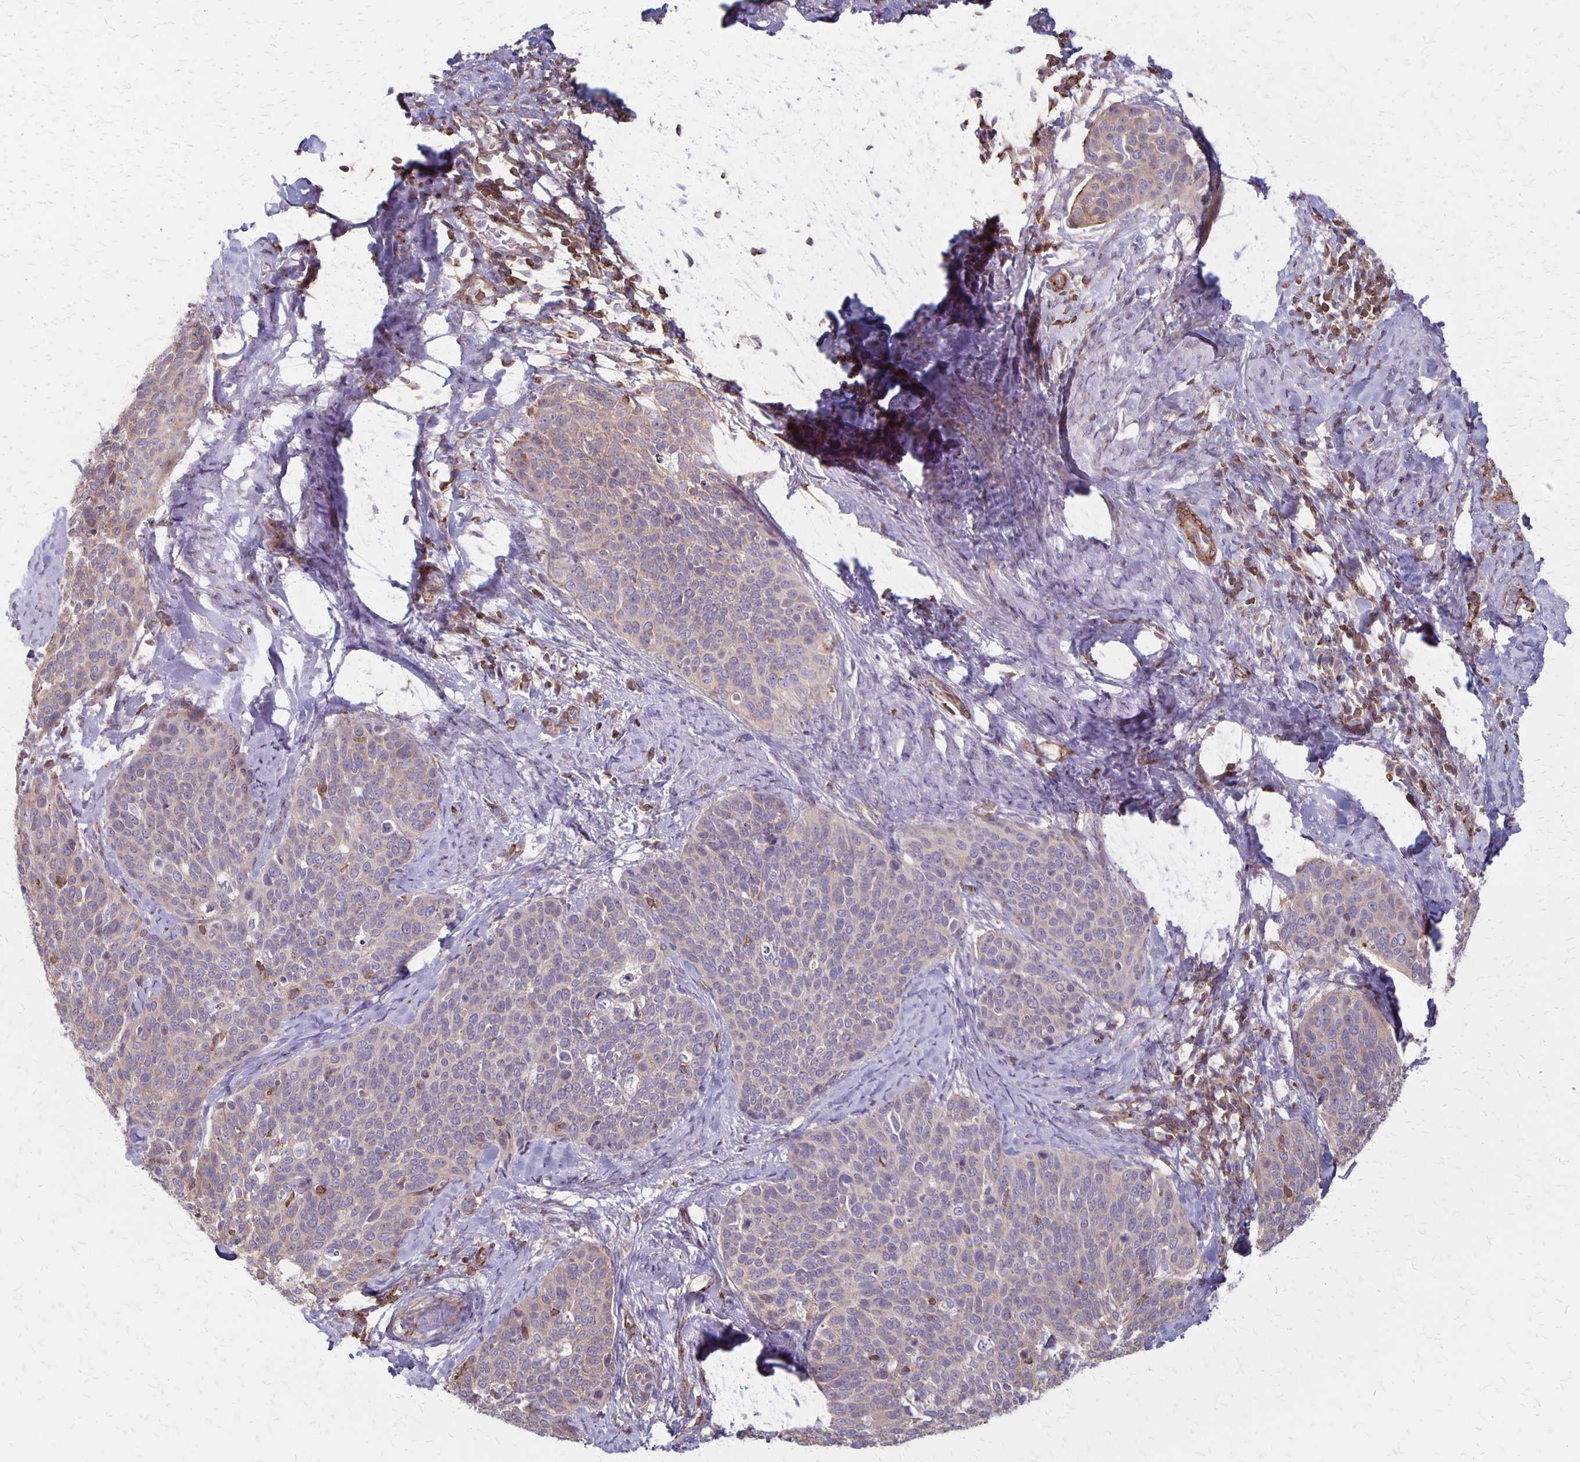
{"staining": {"intensity": "negative", "quantity": "none", "location": "none"}, "tissue": "cervical cancer", "cell_type": "Tumor cells", "image_type": "cancer", "snomed": [{"axis": "morphology", "description": "Squamous cell carcinoma, NOS"}, {"axis": "topography", "description": "Cervix"}], "caption": "This is an IHC histopathology image of human cervical cancer. There is no positivity in tumor cells.", "gene": "SEPTIN5", "patient": {"sex": "female", "age": 69}}